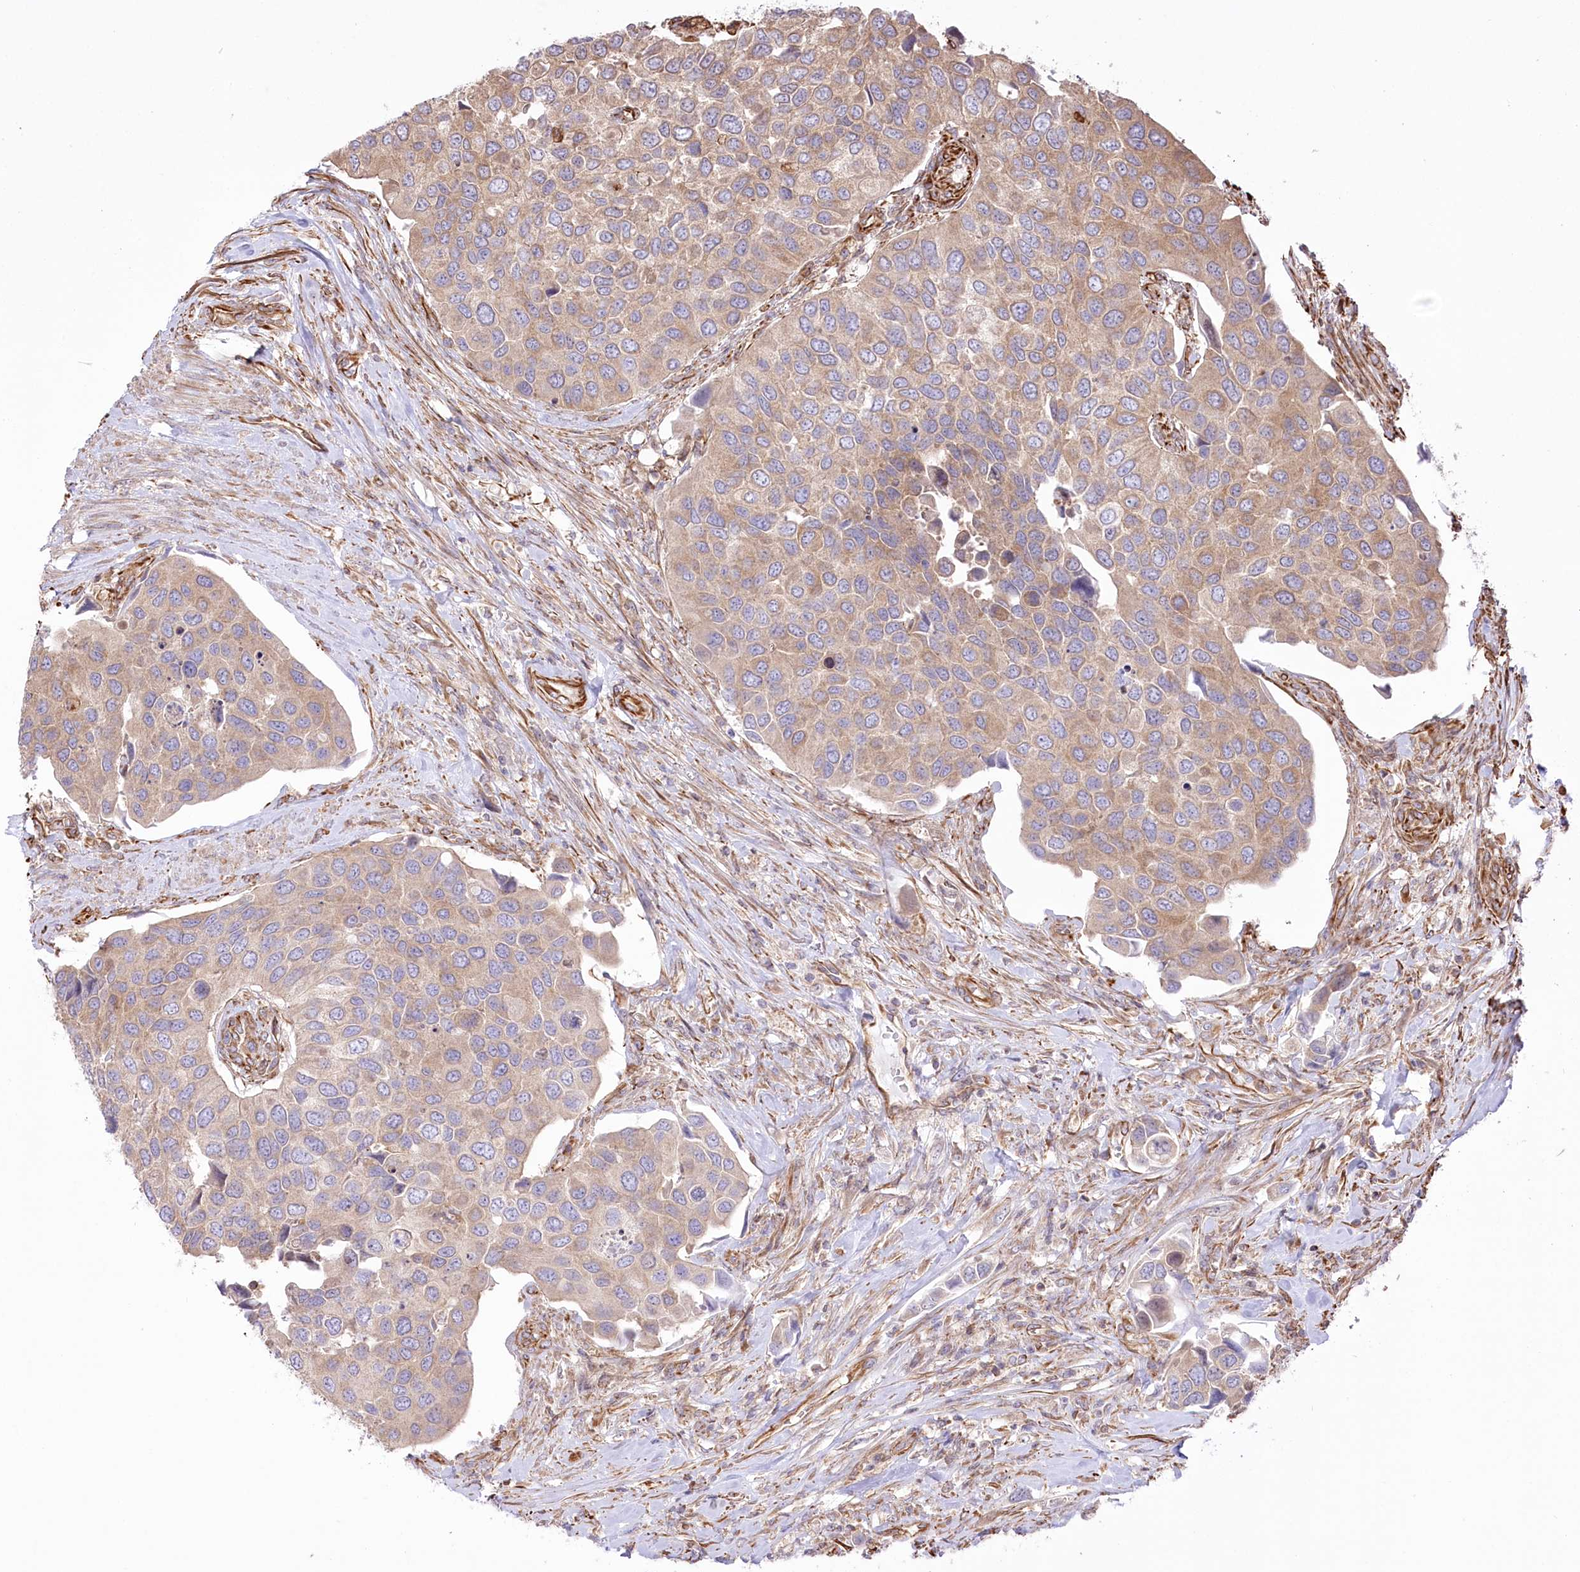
{"staining": {"intensity": "weak", "quantity": ">75%", "location": "cytoplasmic/membranous"}, "tissue": "urothelial cancer", "cell_type": "Tumor cells", "image_type": "cancer", "snomed": [{"axis": "morphology", "description": "Urothelial carcinoma, High grade"}, {"axis": "topography", "description": "Urinary bladder"}], "caption": "Urothelial cancer was stained to show a protein in brown. There is low levels of weak cytoplasmic/membranous expression in about >75% of tumor cells.", "gene": "TTC1", "patient": {"sex": "male", "age": 74}}